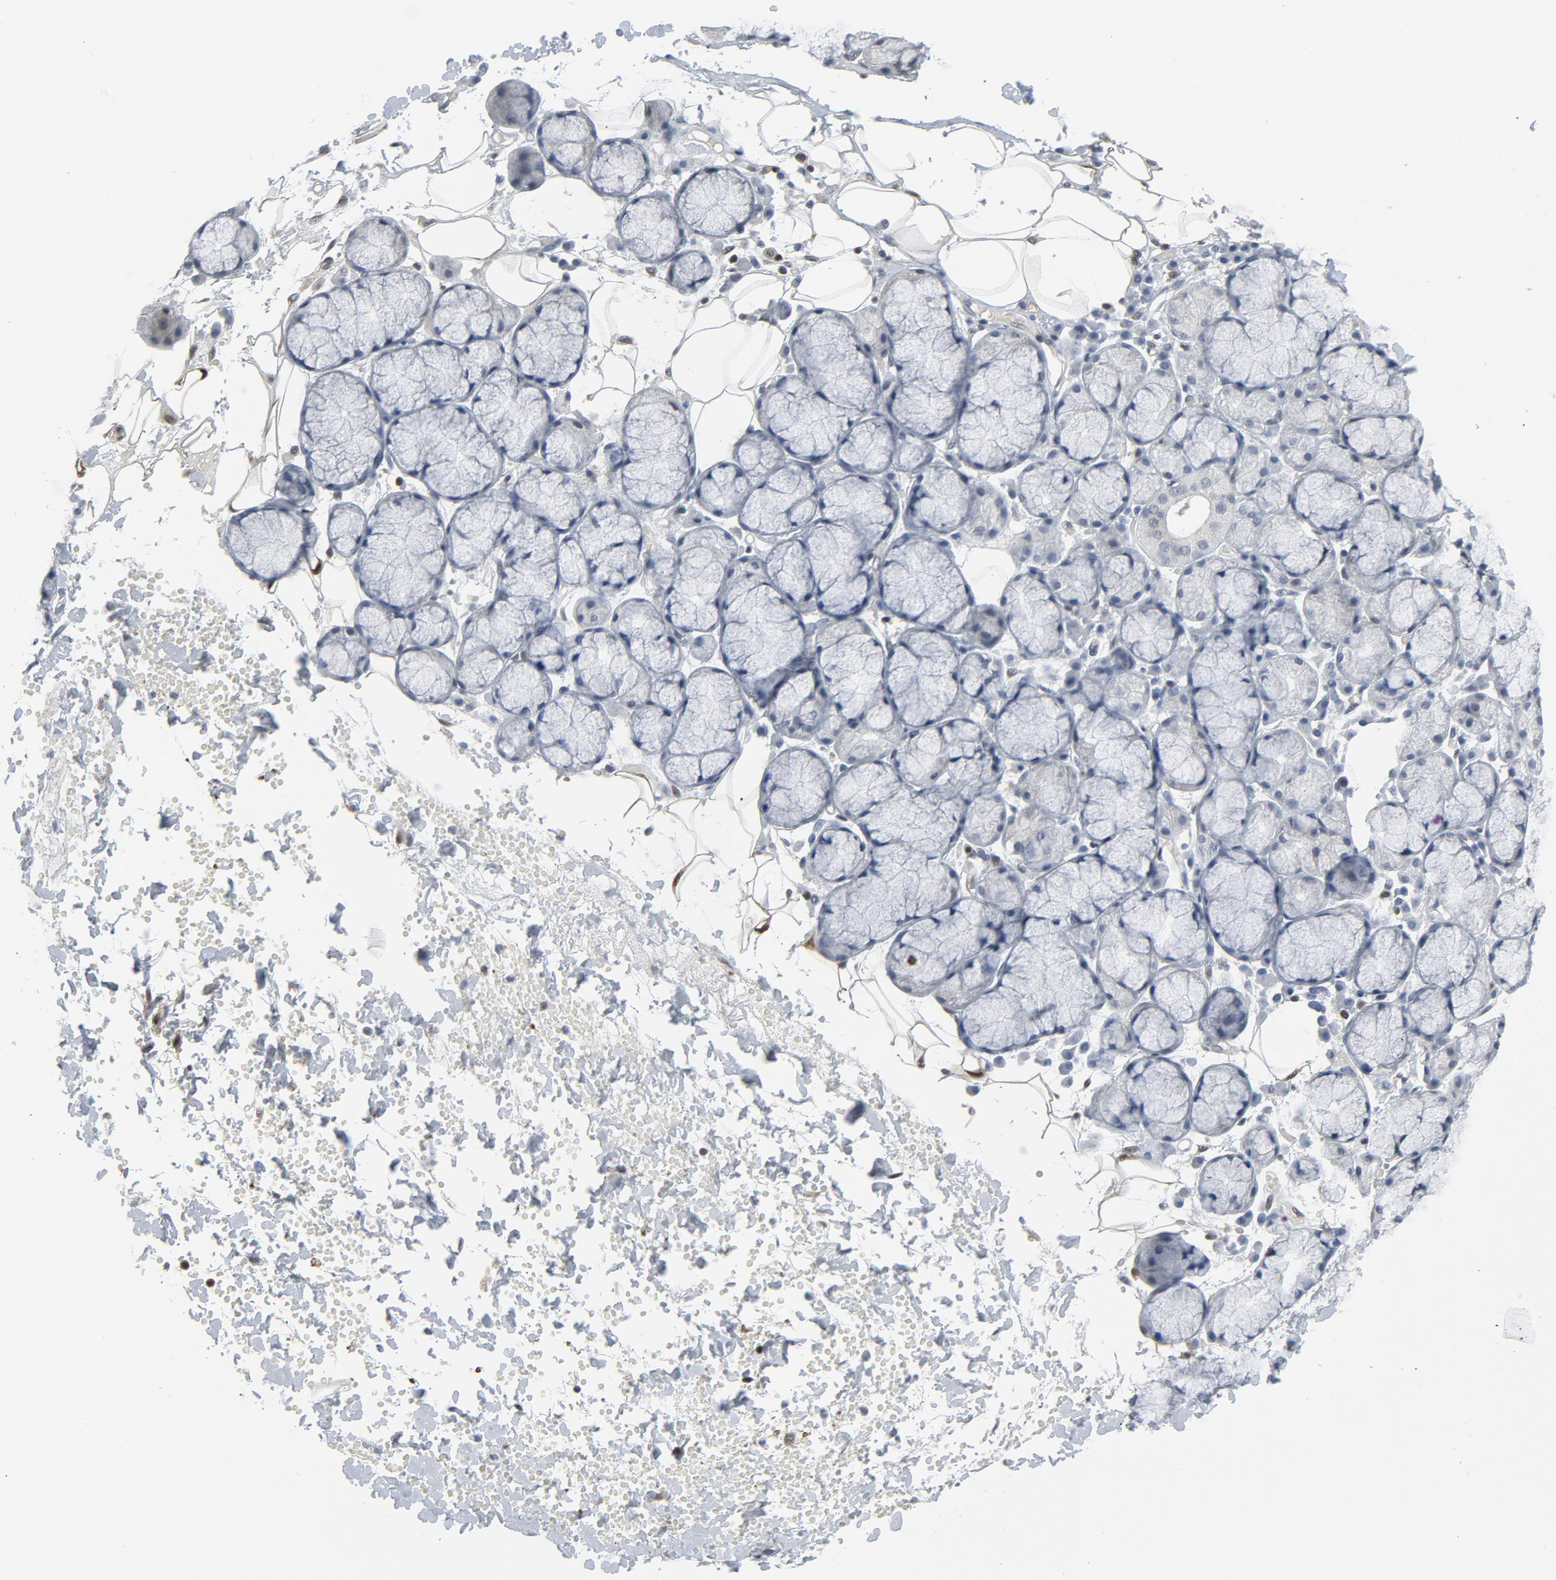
{"staining": {"intensity": "negative", "quantity": "none", "location": "none"}, "tissue": "salivary gland", "cell_type": "Glandular cells", "image_type": "normal", "snomed": [{"axis": "morphology", "description": "Normal tissue, NOS"}, {"axis": "topography", "description": "Skeletal muscle"}, {"axis": "topography", "description": "Oral tissue"}, {"axis": "topography", "description": "Salivary gland"}, {"axis": "topography", "description": "Peripheral nerve tissue"}], "caption": "This is a photomicrograph of IHC staining of normal salivary gland, which shows no staining in glandular cells. The staining is performed using DAB (3,3'-diaminobenzidine) brown chromogen with nuclei counter-stained in using hematoxylin.", "gene": "STAT5A", "patient": {"sex": "male", "age": 54}}